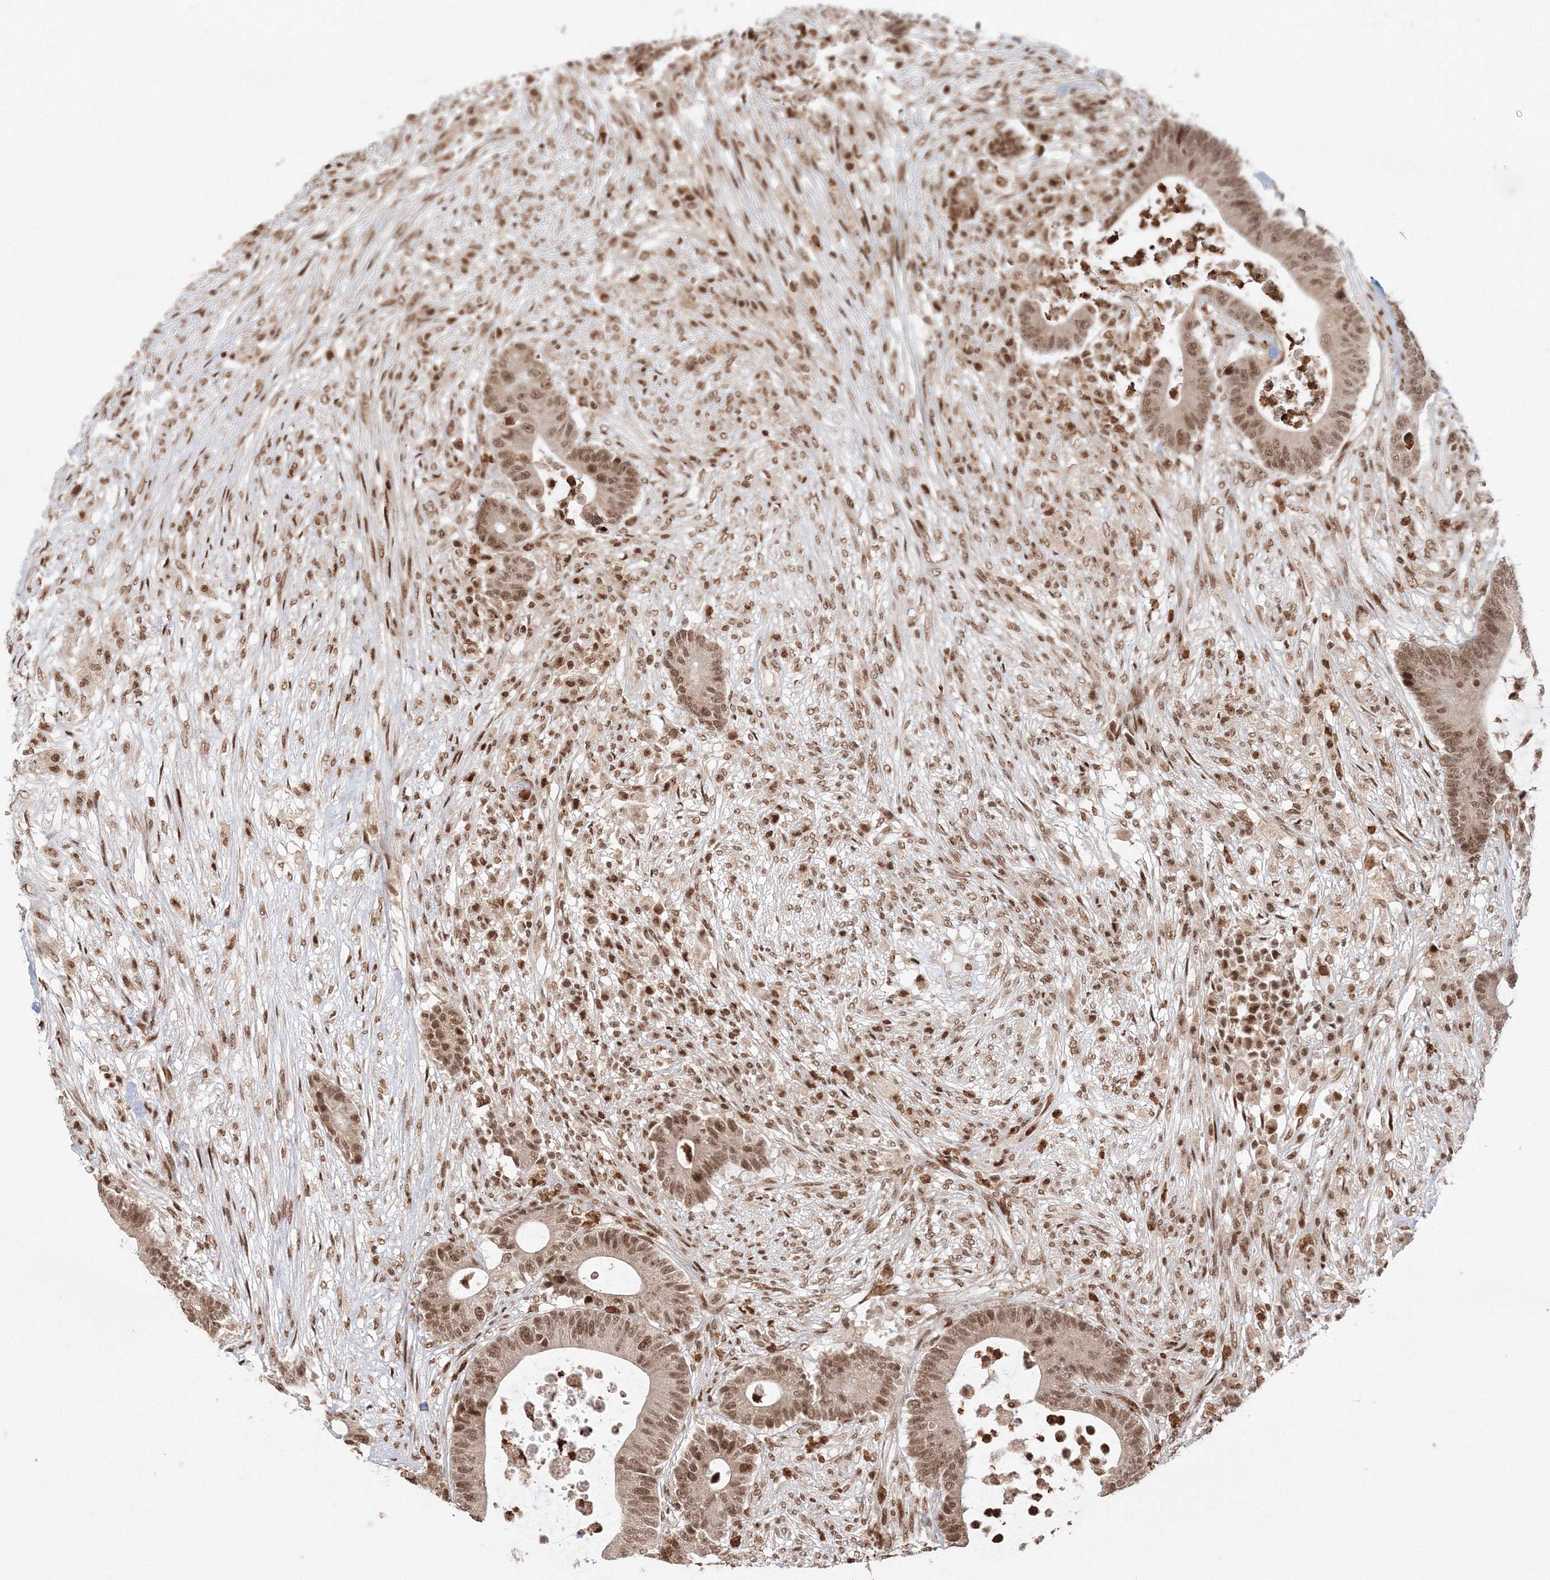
{"staining": {"intensity": "moderate", "quantity": ">75%", "location": "nuclear"}, "tissue": "colorectal cancer", "cell_type": "Tumor cells", "image_type": "cancer", "snomed": [{"axis": "morphology", "description": "Adenocarcinoma, NOS"}, {"axis": "topography", "description": "Colon"}], "caption": "Immunohistochemistry (IHC) micrograph of neoplastic tissue: human colorectal cancer stained using IHC shows medium levels of moderate protein expression localized specifically in the nuclear of tumor cells, appearing as a nuclear brown color.", "gene": "KIF20A", "patient": {"sex": "female", "age": 84}}